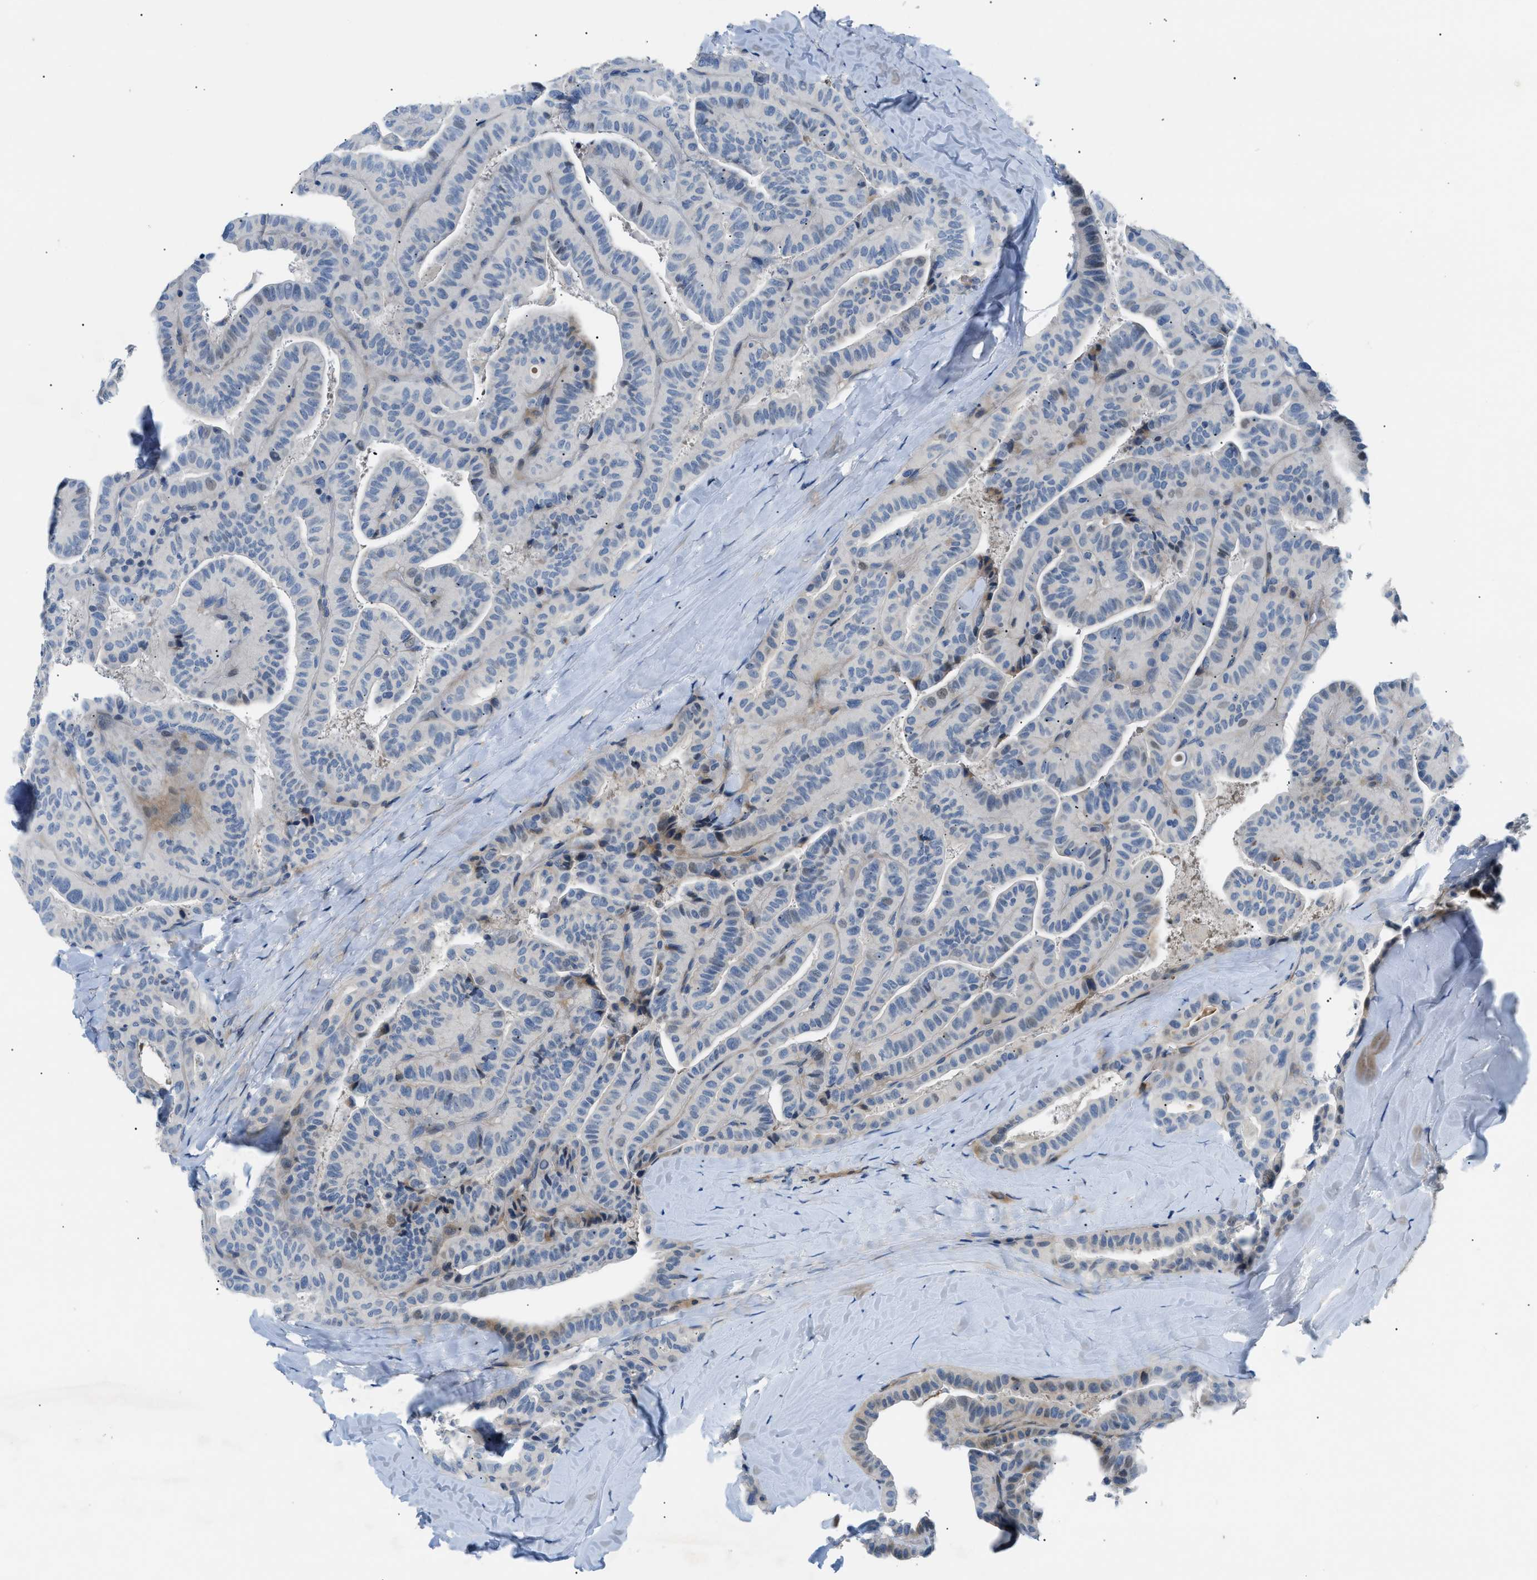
{"staining": {"intensity": "weak", "quantity": "<25%", "location": "nuclear"}, "tissue": "thyroid cancer", "cell_type": "Tumor cells", "image_type": "cancer", "snomed": [{"axis": "morphology", "description": "Papillary adenocarcinoma, NOS"}, {"axis": "topography", "description": "Thyroid gland"}], "caption": "The IHC histopathology image has no significant positivity in tumor cells of thyroid cancer (papillary adenocarcinoma) tissue. (DAB (3,3'-diaminobenzidine) immunohistochemistry (IHC), high magnification).", "gene": "FDCSP", "patient": {"sex": "male", "age": 77}}